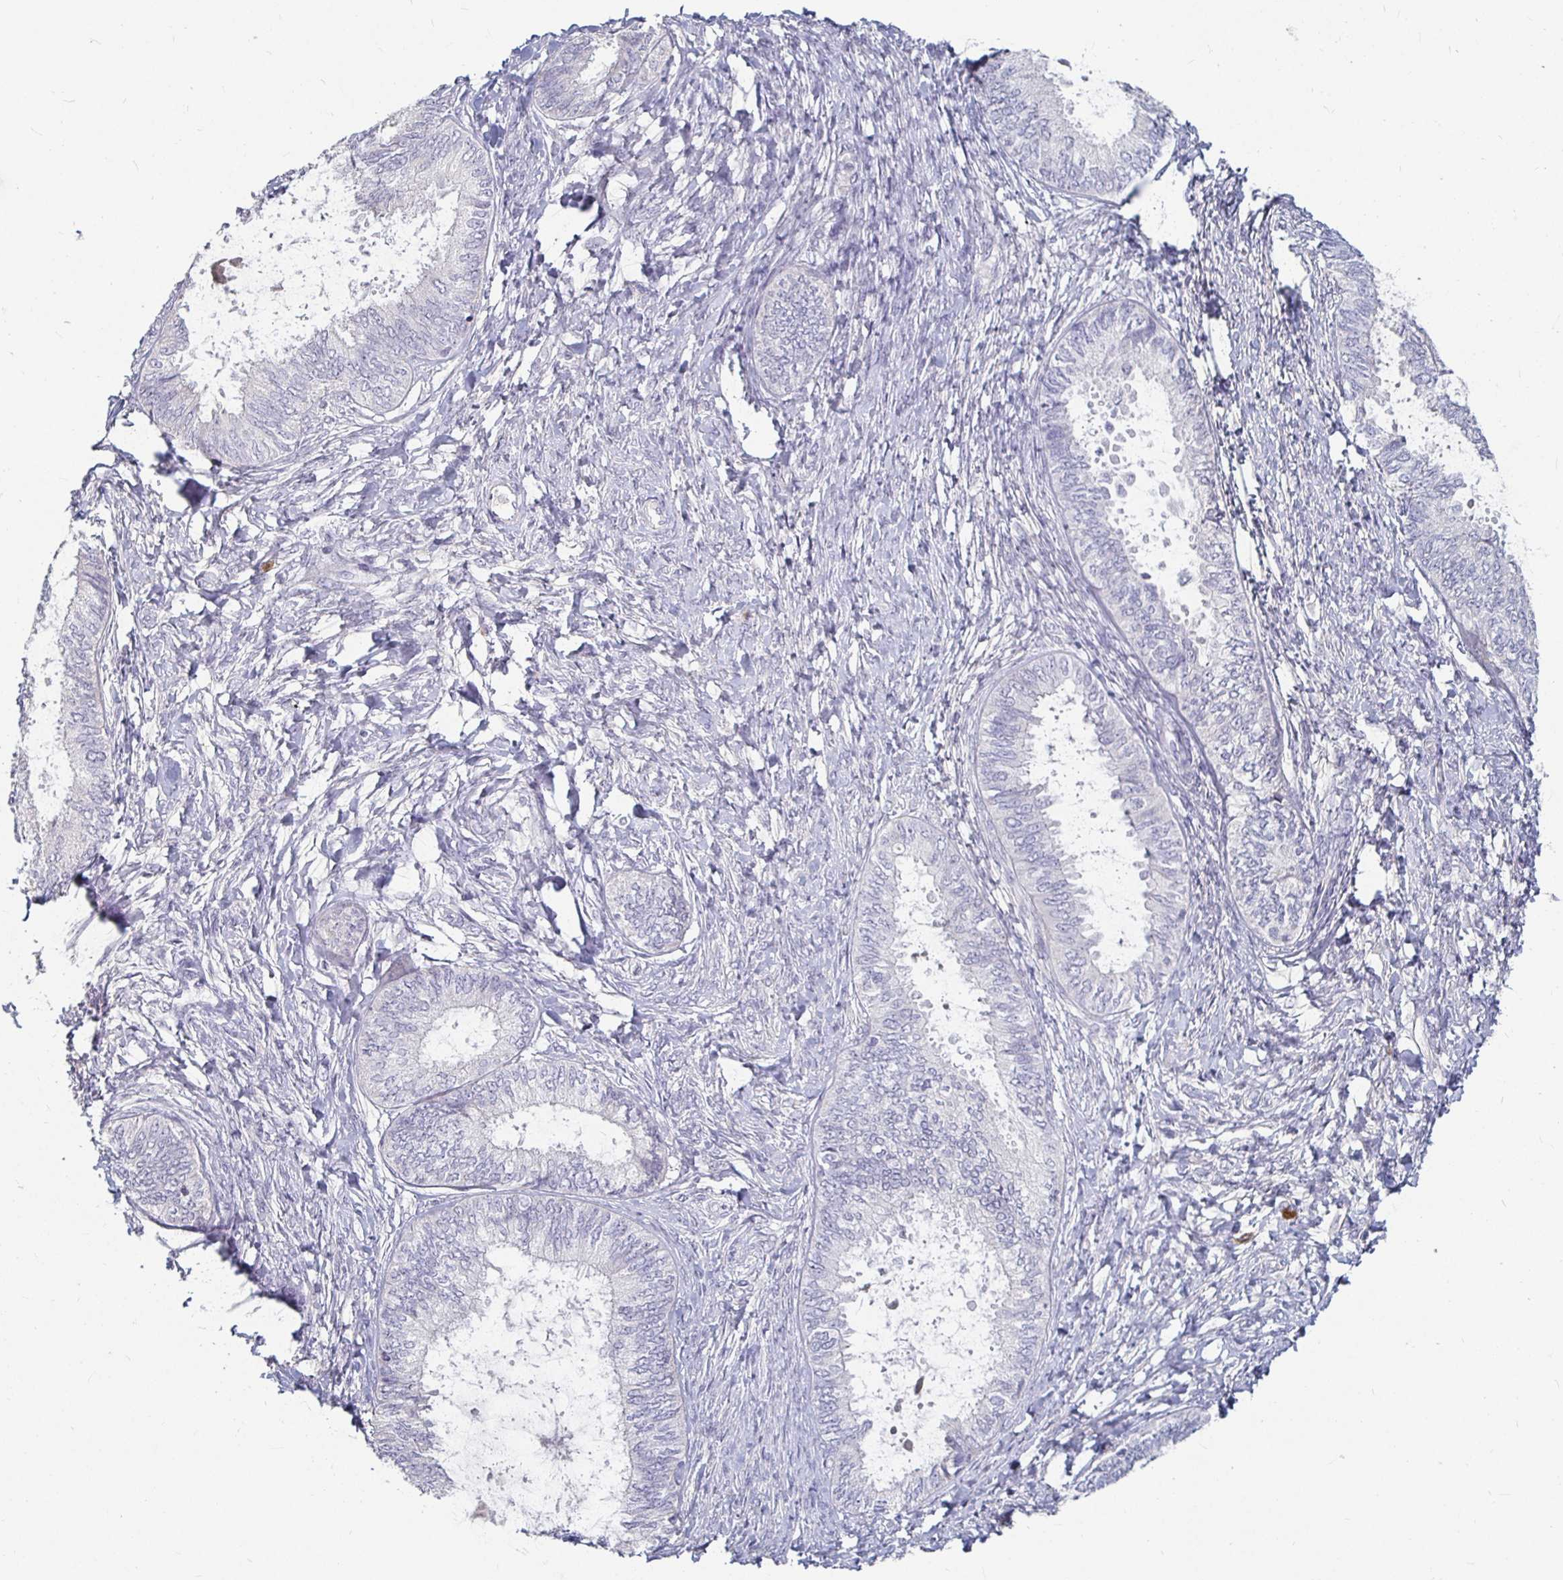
{"staining": {"intensity": "negative", "quantity": "none", "location": "none"}, "tissue": "ovarian cancer", "cell_type": "Tumor cells", "image_type": "cancer", "snomed": [{"axis": "morphology", "description": "Carcinoma, endometroid"}, {"axis": "topography", "description": "Ovary"}], "caption": "This is an immunohistochemistry image of ovarian endometroid carcinoma. There is no staining in tumor cells.", "gene": "RNF144B", "patient": {"sex": "female", "age": 70}}